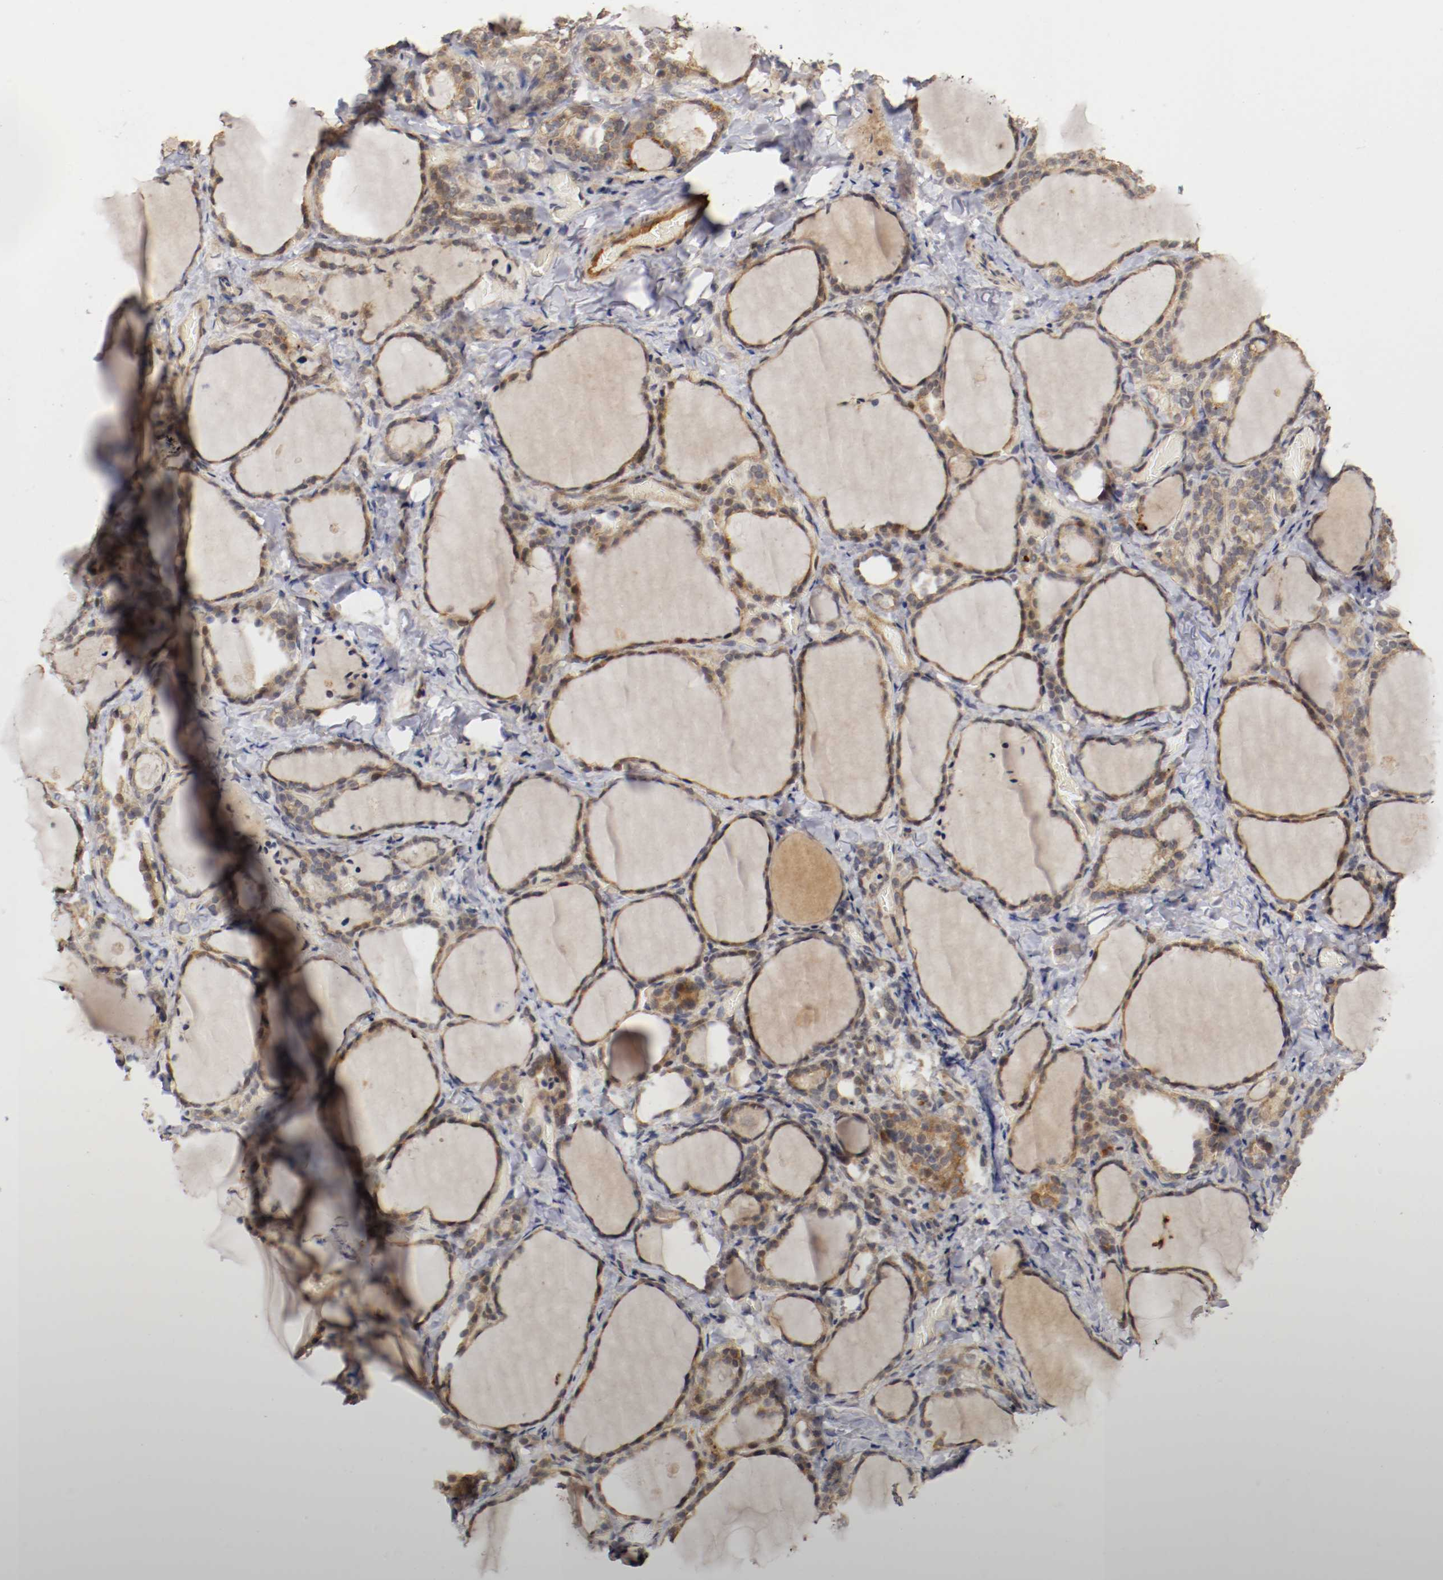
{"staining": {"intensity": "moderate", "quantity": "25%-75%", "location": "cytoplasmic/membranous,nuclear"}, "tissue": "thyroid gland", "cell_type": "Glandular cells", "image_type": "normal", "snomed": [{"axis": "morphology", "description": "Normal tissue, NOS"}, {"axis": "morphology", "description": "Papillary adenocarcinoma, NOS"}, {"axis": "topography", "description": "Thyroid gland"}], "caption": "This photomicrograph shows benign thyroid gland stained with IHC to label a protein in brown. The cytoplasmic/membranous,nuclear of glandular cells show moderate positivity for the protein. Nuclei are counter-stained blue.", "gene": "TNFRSF1B", "patient": {"sex": "female", "age": 30}}